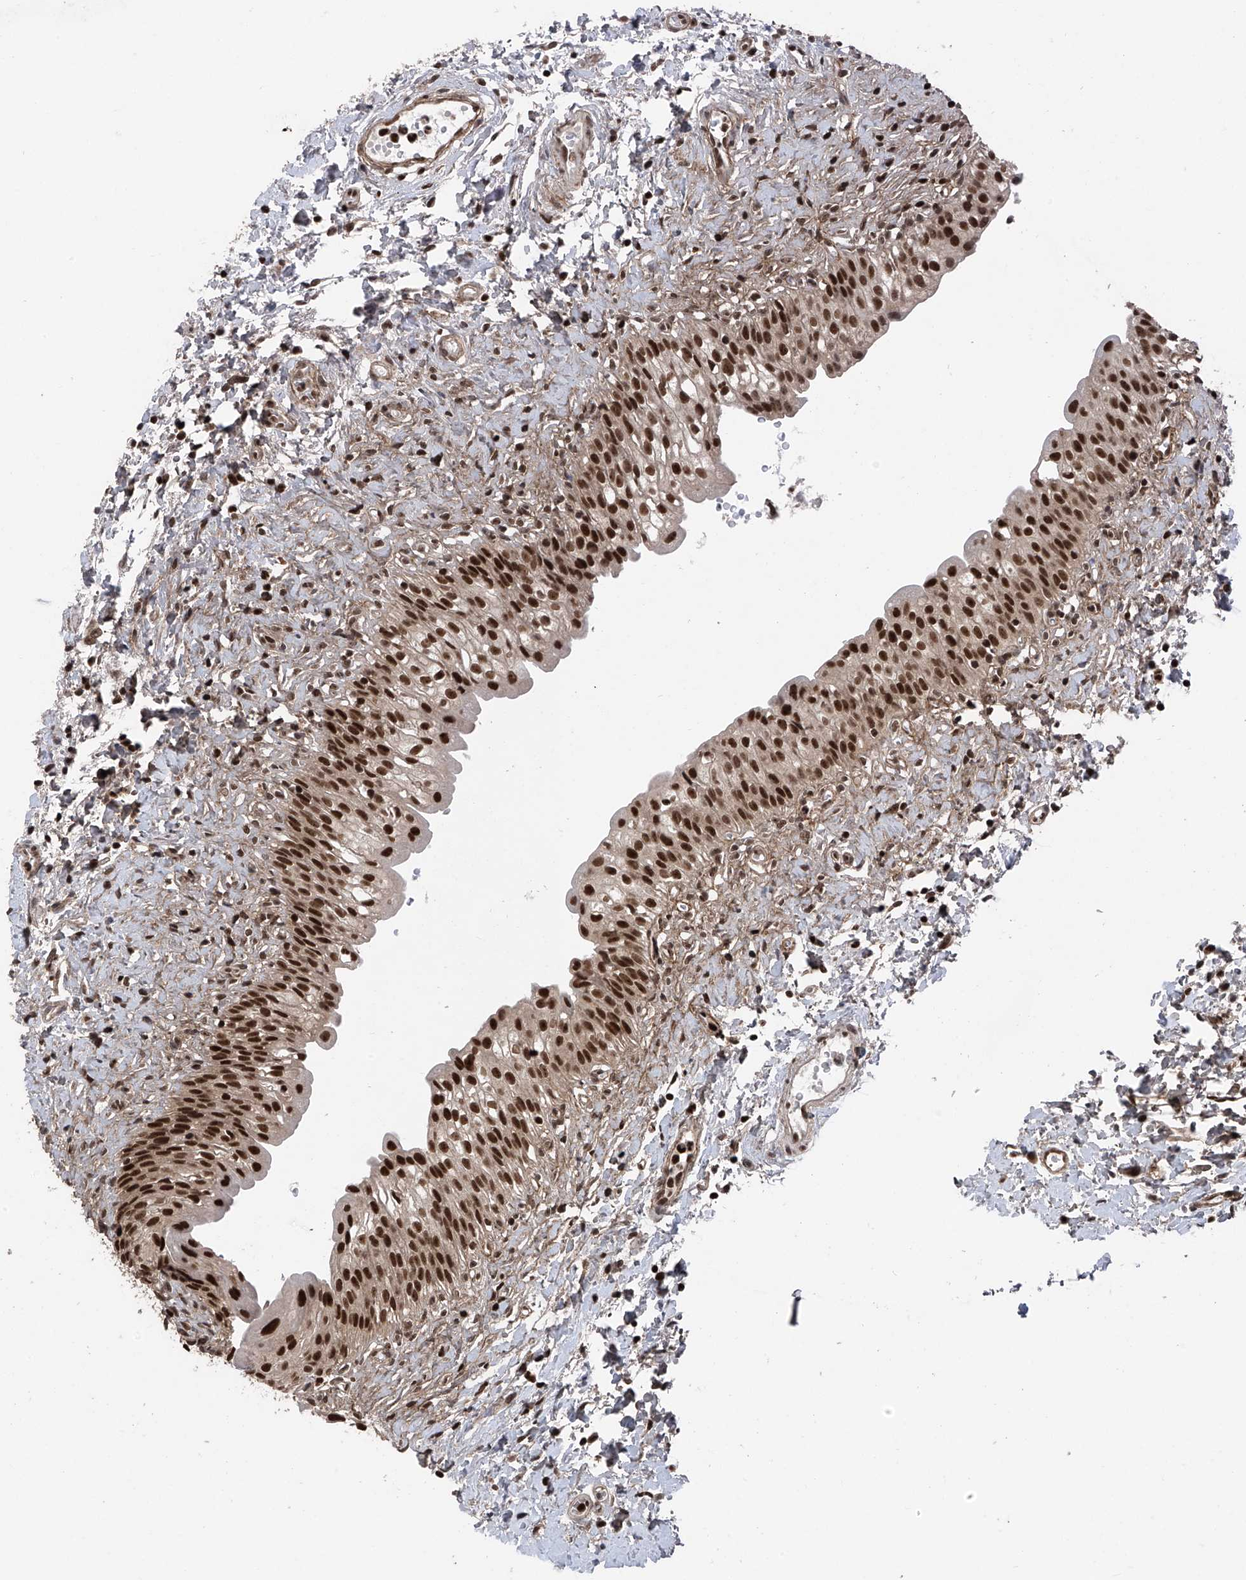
{"staining": {"intensity": "strong", "quantity": ">75%", "location": "nuclear"}, "tissue": "urinary bladder", "cell_type": "Urothelial cells", "image_type": "normal", "snomed": [{"axis": "morphology", "description": "Normal tissue, NOS"}, {"axis": "topography", "description": "Urinary bladder"}], "caption": "IHC histopathology image of unremarkable human urinary bladder stained for a protein (brown), which displays high levels of strong nuclear staining in approximately >75% of urothelial cells.", "gene": "DNAJC9", "patient": {"sex": "male", "age": 51}}